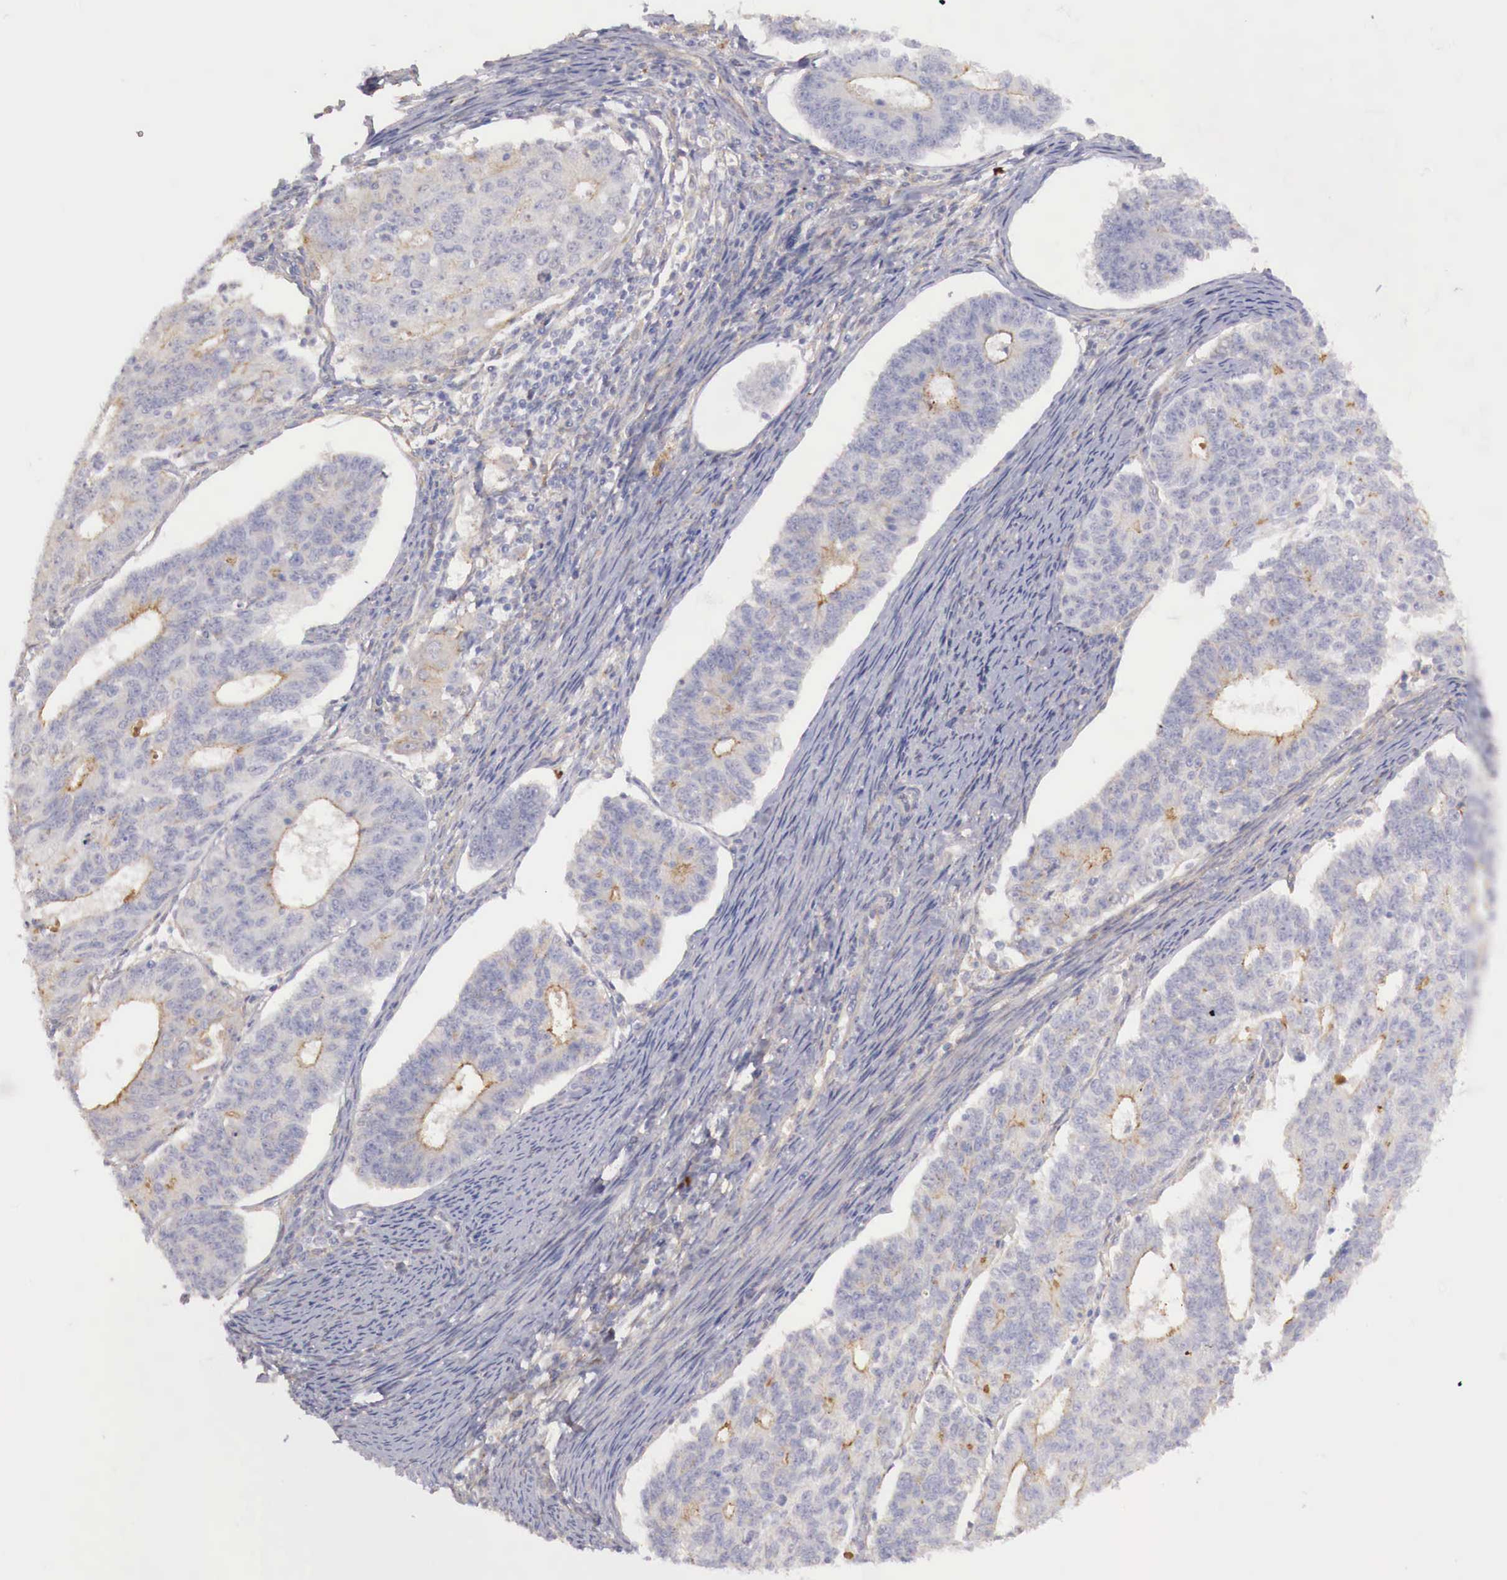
{"staining": {"intensity": "weak", "quantity": ">75%", "location": "cytoplasmic/membranous"}, "tissue": "endometrial cancer", "cell_type": "Tumor cells", "image_type": "cancer", "snomed": [{"axis": "morphology", "description": "Adenocarcinoma, NOS"}, {"axis": "topography", "description": "Endometrium"}], "caption": "The photomicrograph demonstrates immunohistochemical staining of adenocarcinoma (endometrial). There is weak cytoplasmic/membranous positivity is seen in about >75% of tumor cells. (DAB (3,3'-diaminobenzidine) IHC with brightfield microscopy, high magnification).", "gene": "KLHDC7B", "patient": {"sex": "female", "age": 56}}